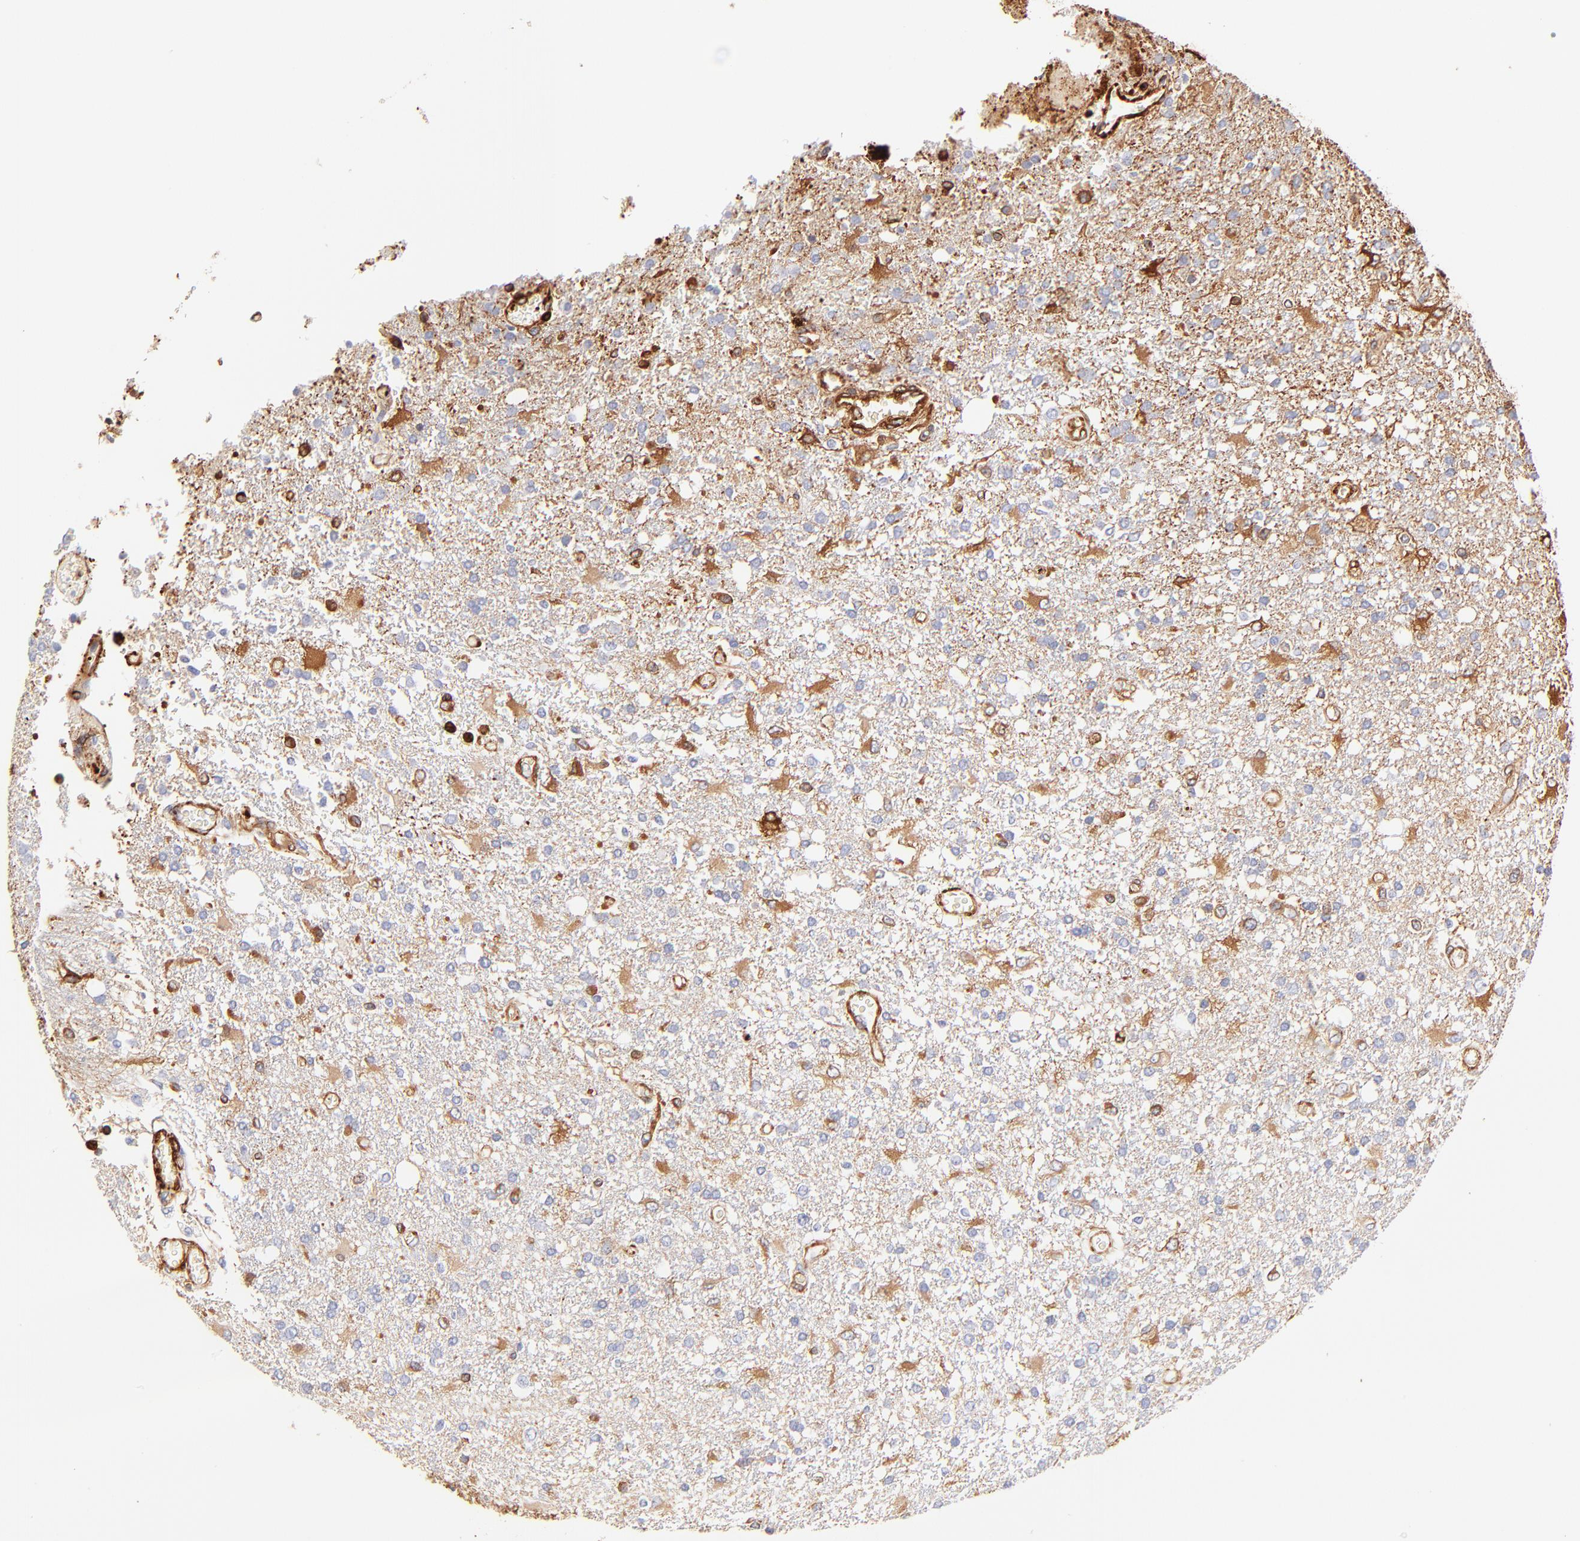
{"staining": {"intensity": "moderate", "quantity": "25%-75%", "location": "cytoplasmic/membranous"}, "tissue": "glioma", "cell_type": "Tumor cells", "image_type": "cancer", "snomed": [{"axis": "morphology", "description": "Glioma, malignant, High grade"}, {"axis": "topography", "description": "Cerebral cortex"}], "caption": "An immunohistochemistry (IHC) micrograph of tumor tissue is shown. Protein staining in brown labels moderate cytoplasmic/membranous positivity in malignant glioma (high-grade) within tumor cells.", "gene": "FLNA", "patient": {"sex": "male", "age": 79}}